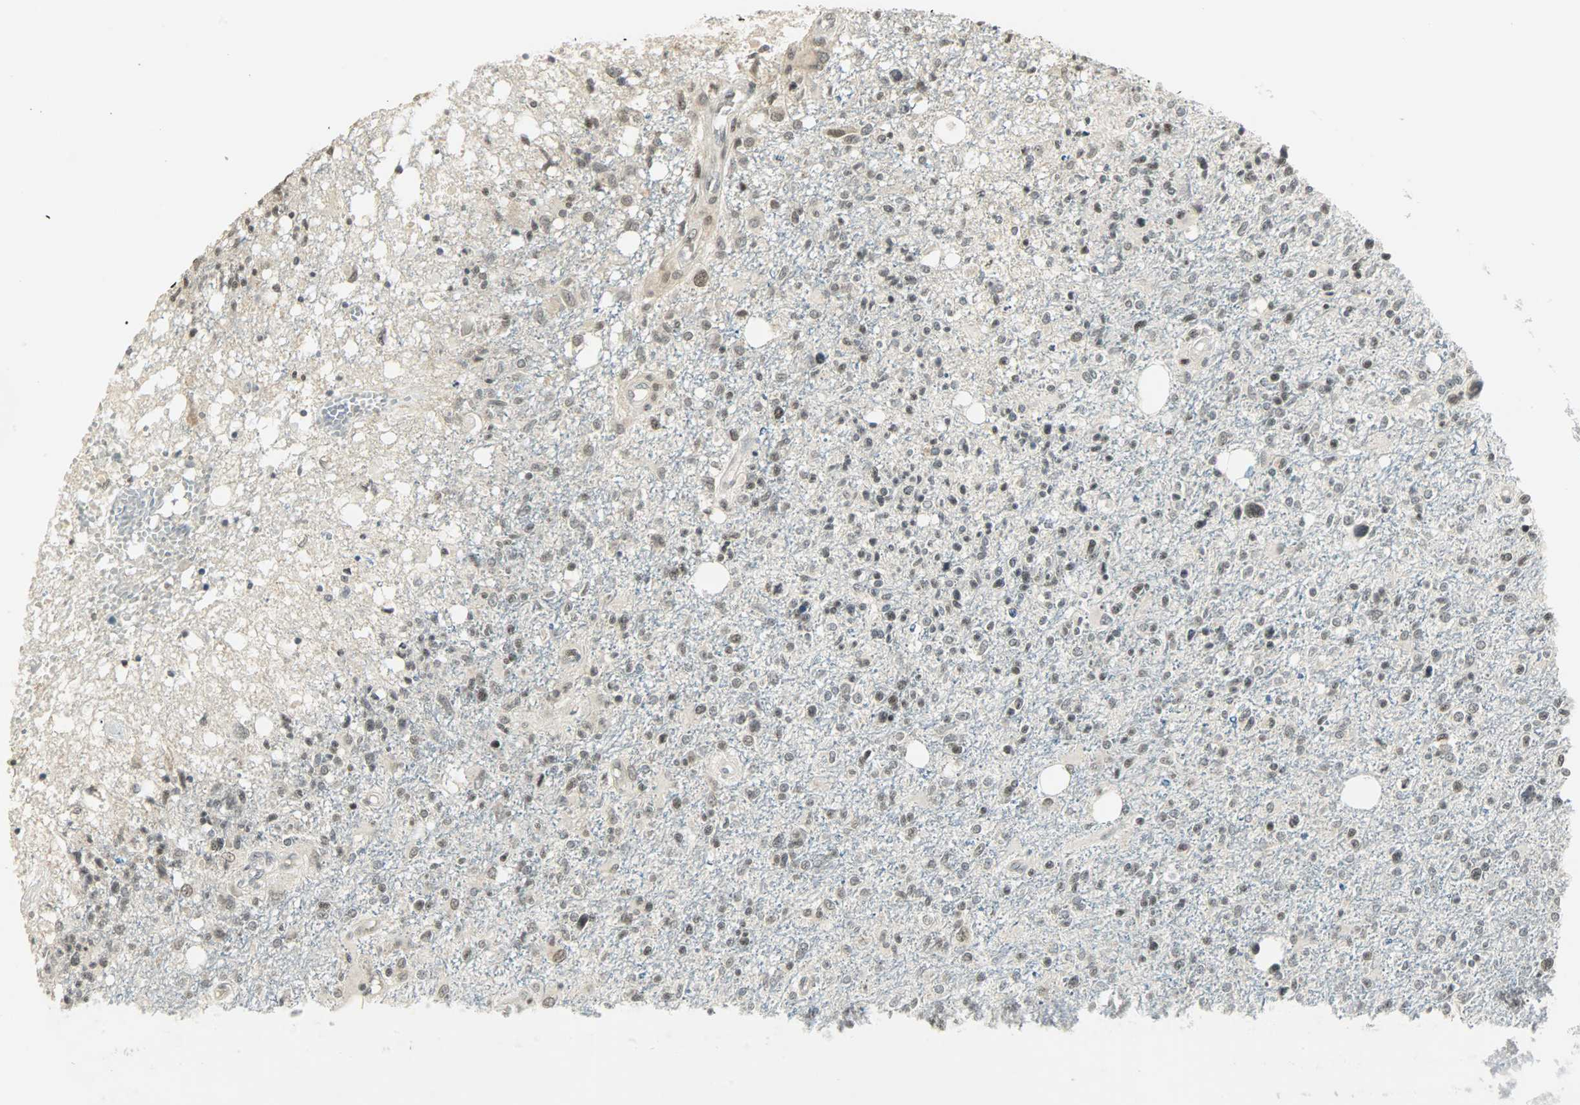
{"staining": {"intensity": "weak", "quantity": "<25%", "location": "nuclear"}, "tissue": "glioma", "cell_type": "Tumor cells", "image_type": "cancer", "snomed": [{"axis": "morphology", "description": "Glioma, malignant, High grade"}, {"axis": "topography", "description": "Cerebral cortex"}], "caption": "IHC histopathology image of neoplastic tissue: high-grade glioma (malignant) stained with DAB reveals no significant protein staining in tumor cells. (DAB immunohistochemistry visualized using brightfield microscopy, high magnification).", "gene": "SMARCA5", "patient": {"sex": "male", "age": 76}}